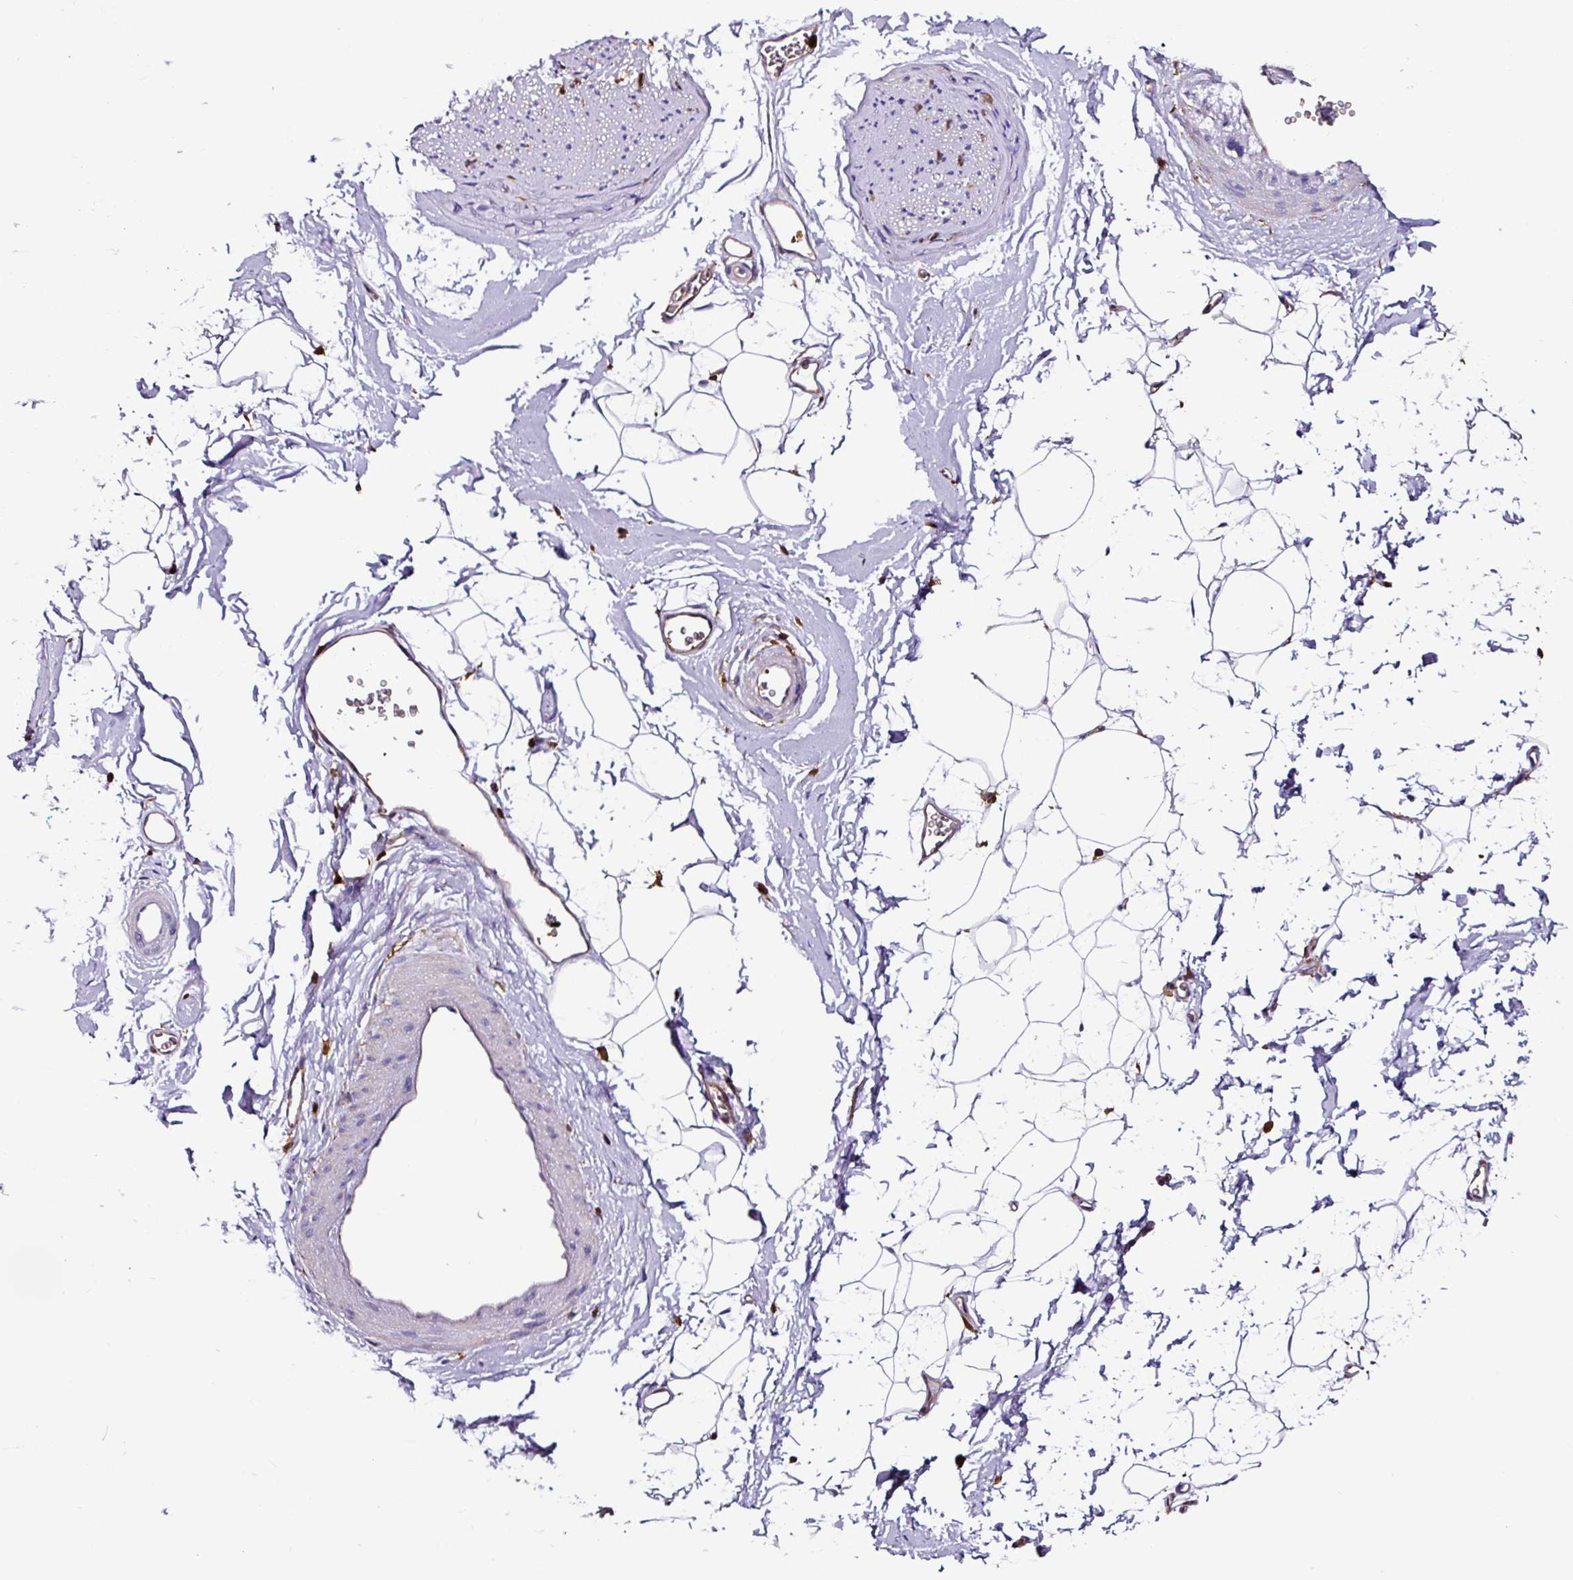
{"staining": {"intensity": "negative", "quantity": "none", "location": "none"}, "tissue": "adipose tissue", "cell_type": "Adipocytes", "image_type": "normal", "snomed": [{"axis": "morphology", "description": "Normal tissue, NOS"}, {"axis": "morphology", "description": "Adenocarcinoma, High grade"}, {"axis": "topography", "description": "Prostate"}, {"axis": "topography", "description": "Peripheral nerve tissue"}], "caption": "A histopathology image of human adipose tissue is negative for staining in adipocytes. (DAB (3,3'-diaminobenzidine) IHC, high magnification).", "gene": "ARHGDIB", "patient": {"sex": "male", "age": 68}}